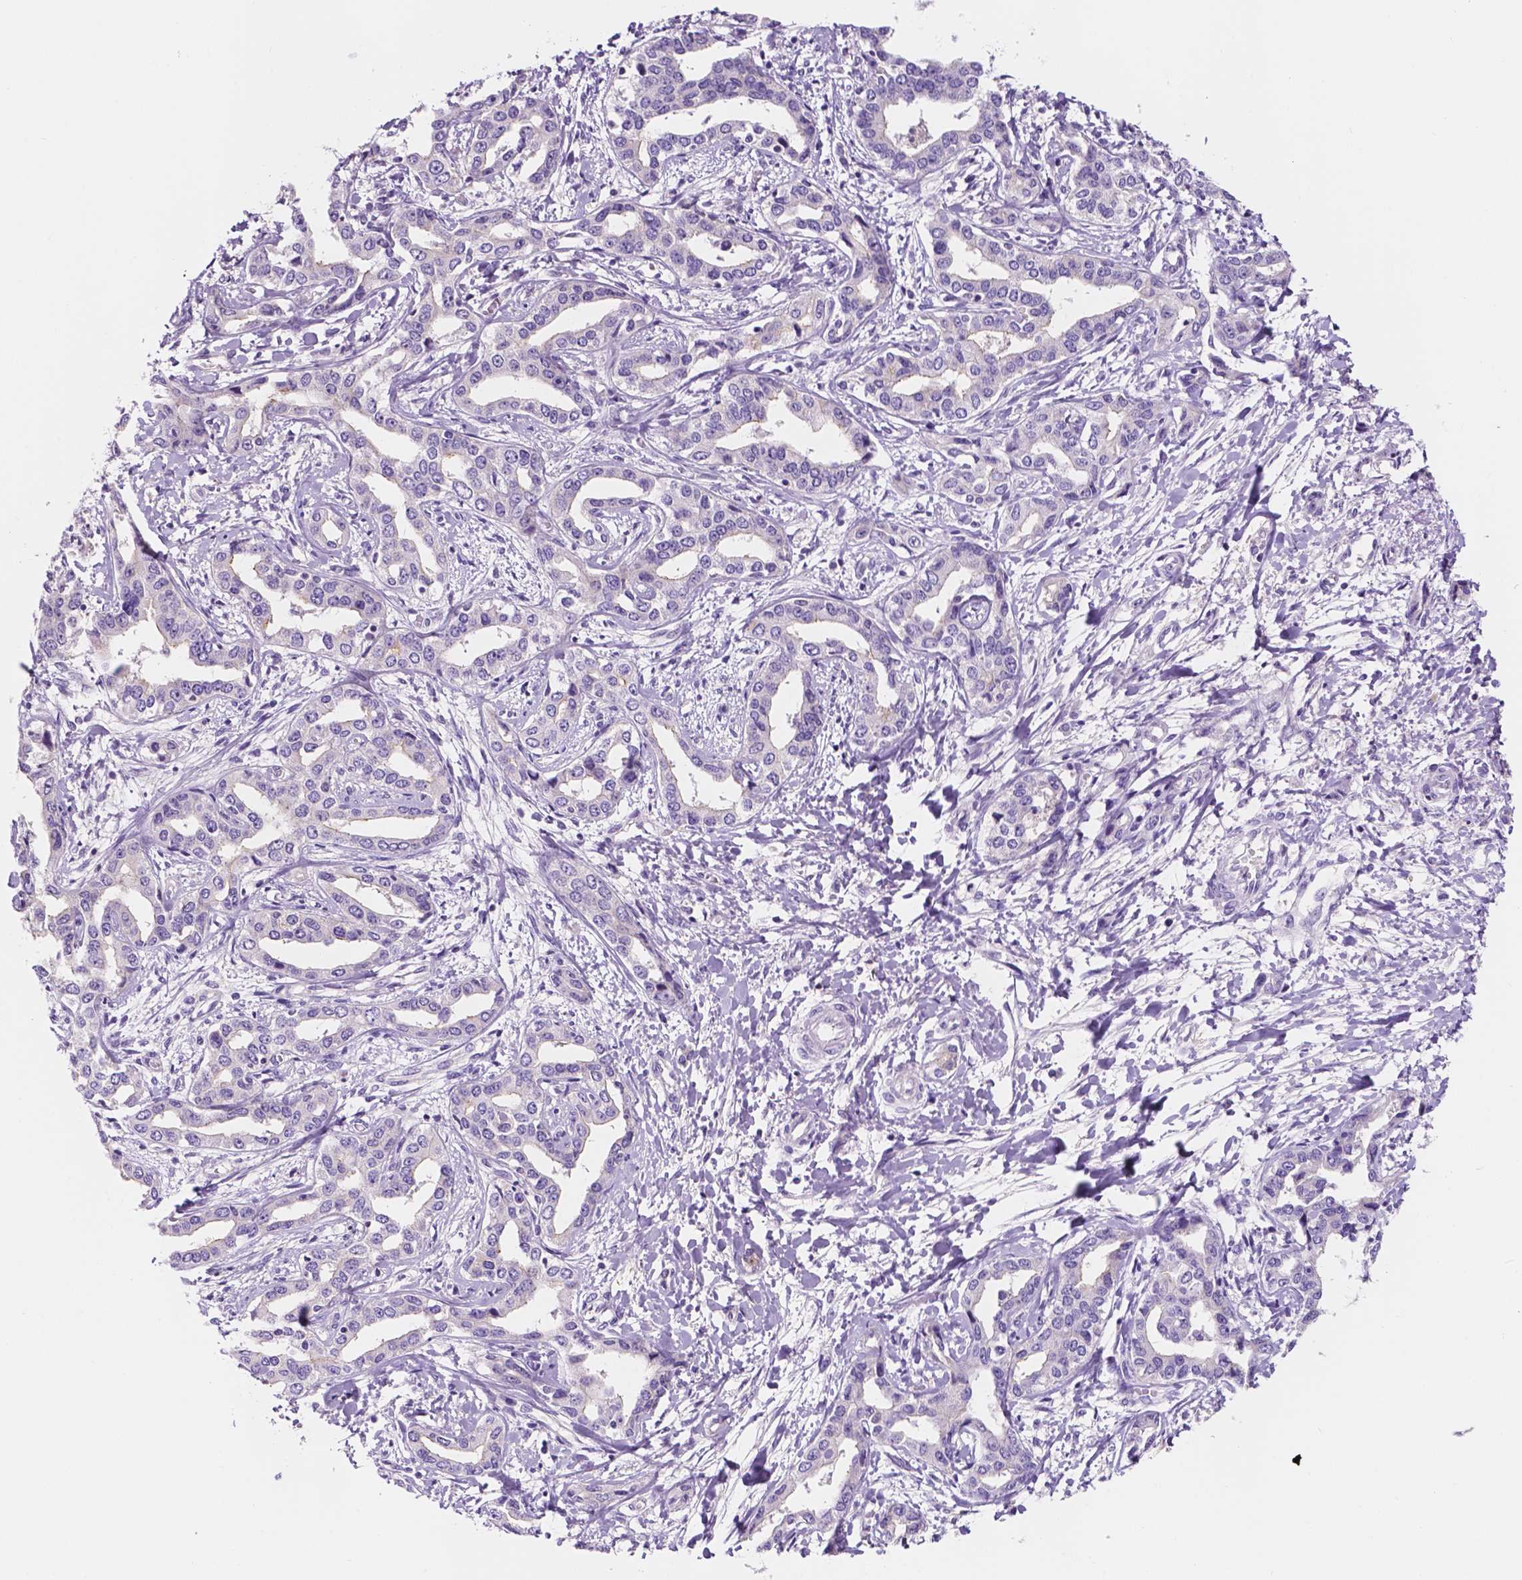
{"staining": {"intensity": "negative", "quantity": "none", "location": "none"}, "tissue": "liver cancer", "cell_type": "Tumor cells", "image_type": "cancer", "snomed": [{"axis": "morphology", "description": "Cholangiocarcinoma"}, {"axis": "topography", "description": "Liver"}], "caption": "Tumor cells show no significant protein expression in cholangiocarcinoma (liver). (Brightfield microscopy of DAB (3,3'-diaminobenzidine) immunohistochemistry (IHC) at high magnification).", "gene": "SIRT2", "patient": {"sex": "male", "age": 59}}